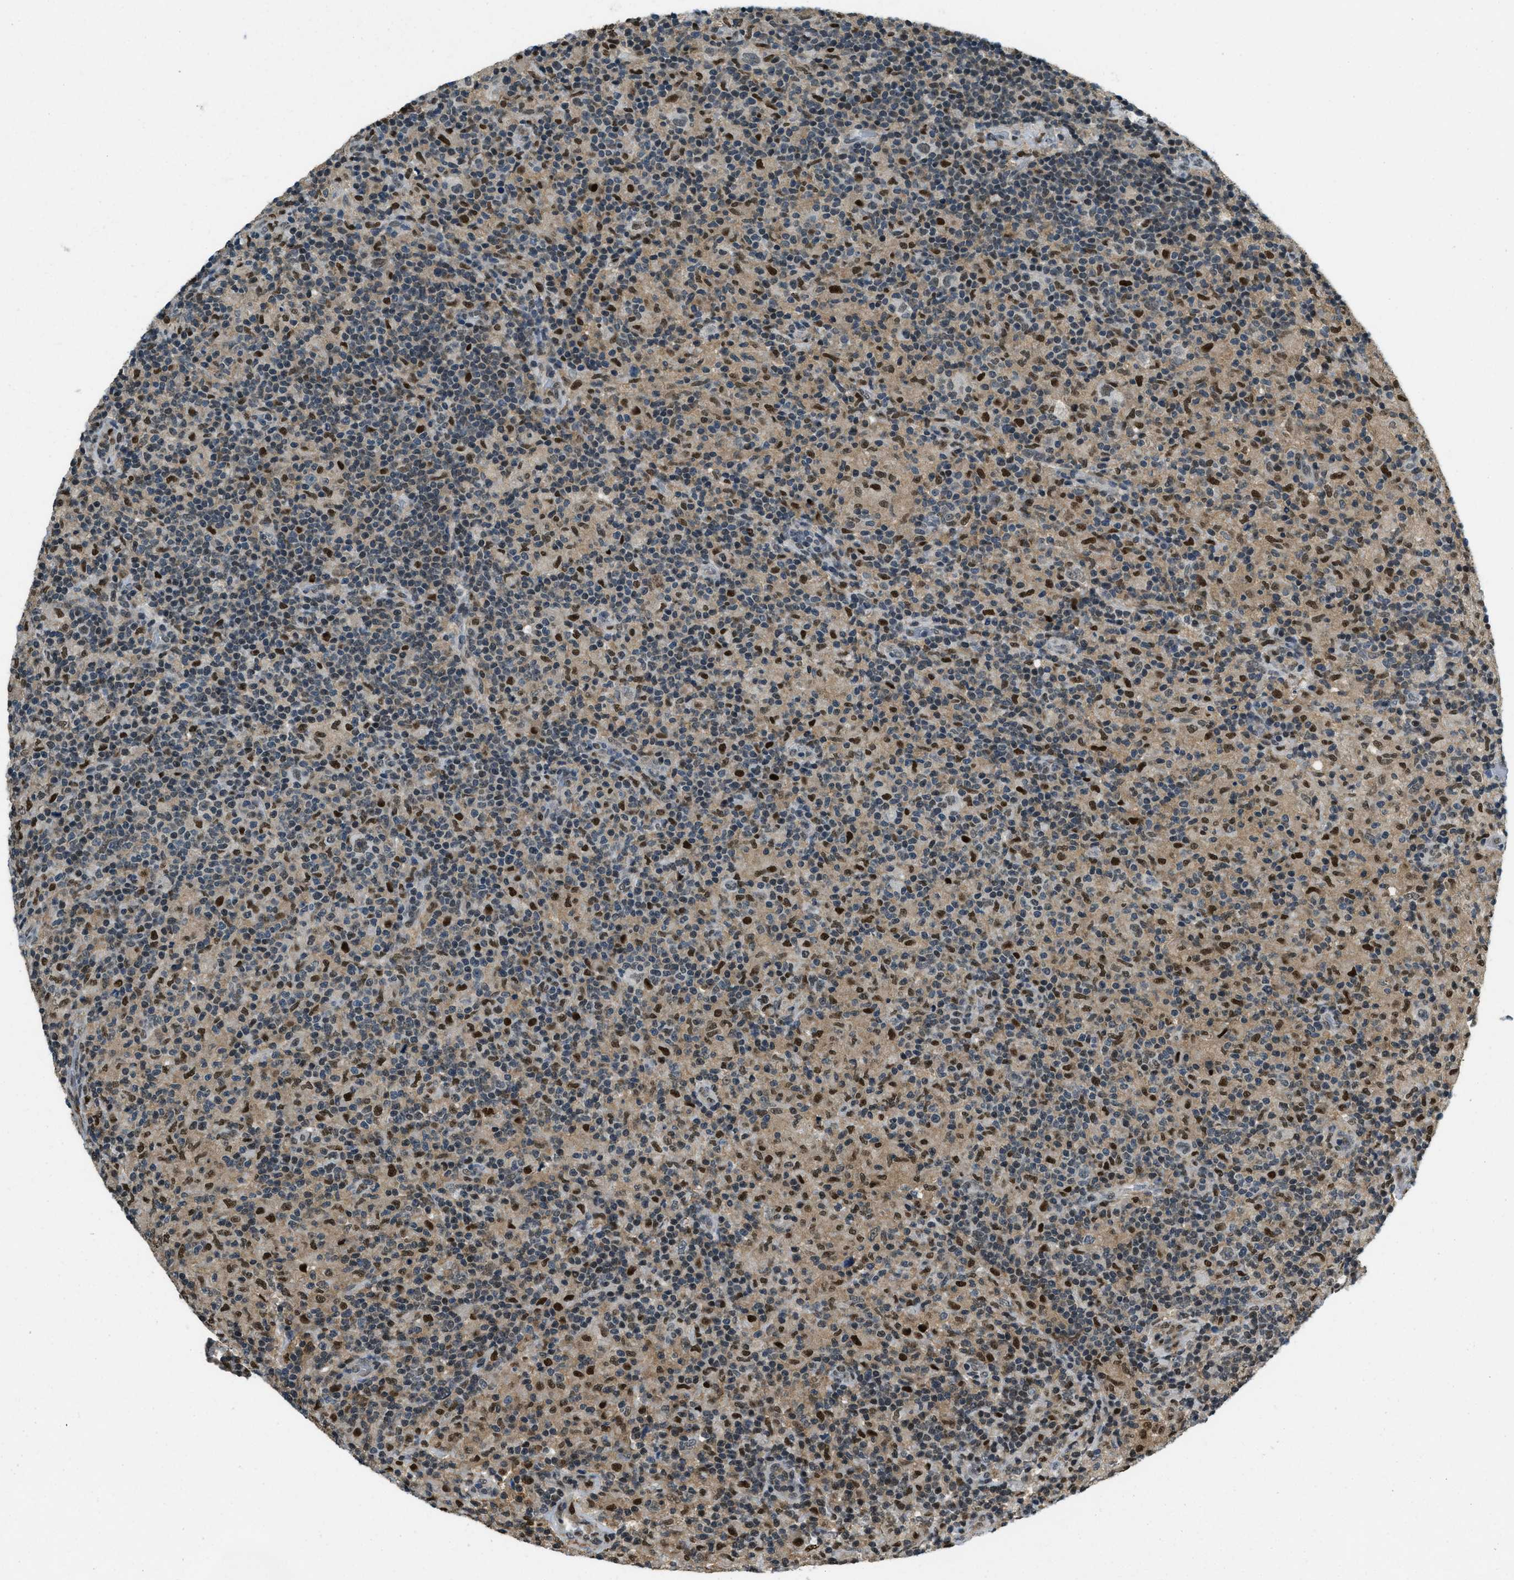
{"staining": {"intensity": "moderate", "quantity": "25%-75%", "location": "nuclear"}, "tissue": "lymphoma", "cell_type": "Tumor cells", "image_type": "cancer", "snomed": [{"axis": "morphology", "description": "Hodgkin's disease, NOS"}, {"axis": "topography", "description": "Lymph node"}], "caption": "Immunohistochemistry (IHC) photomicrograph of human lymphoma stained for a protein (brown), which exhibits medium levels of moderate nuclear expression in about 25%-75% of tumor cells.", "gene": "OGFR", "patient": {"sex": "male", "age": 70}}